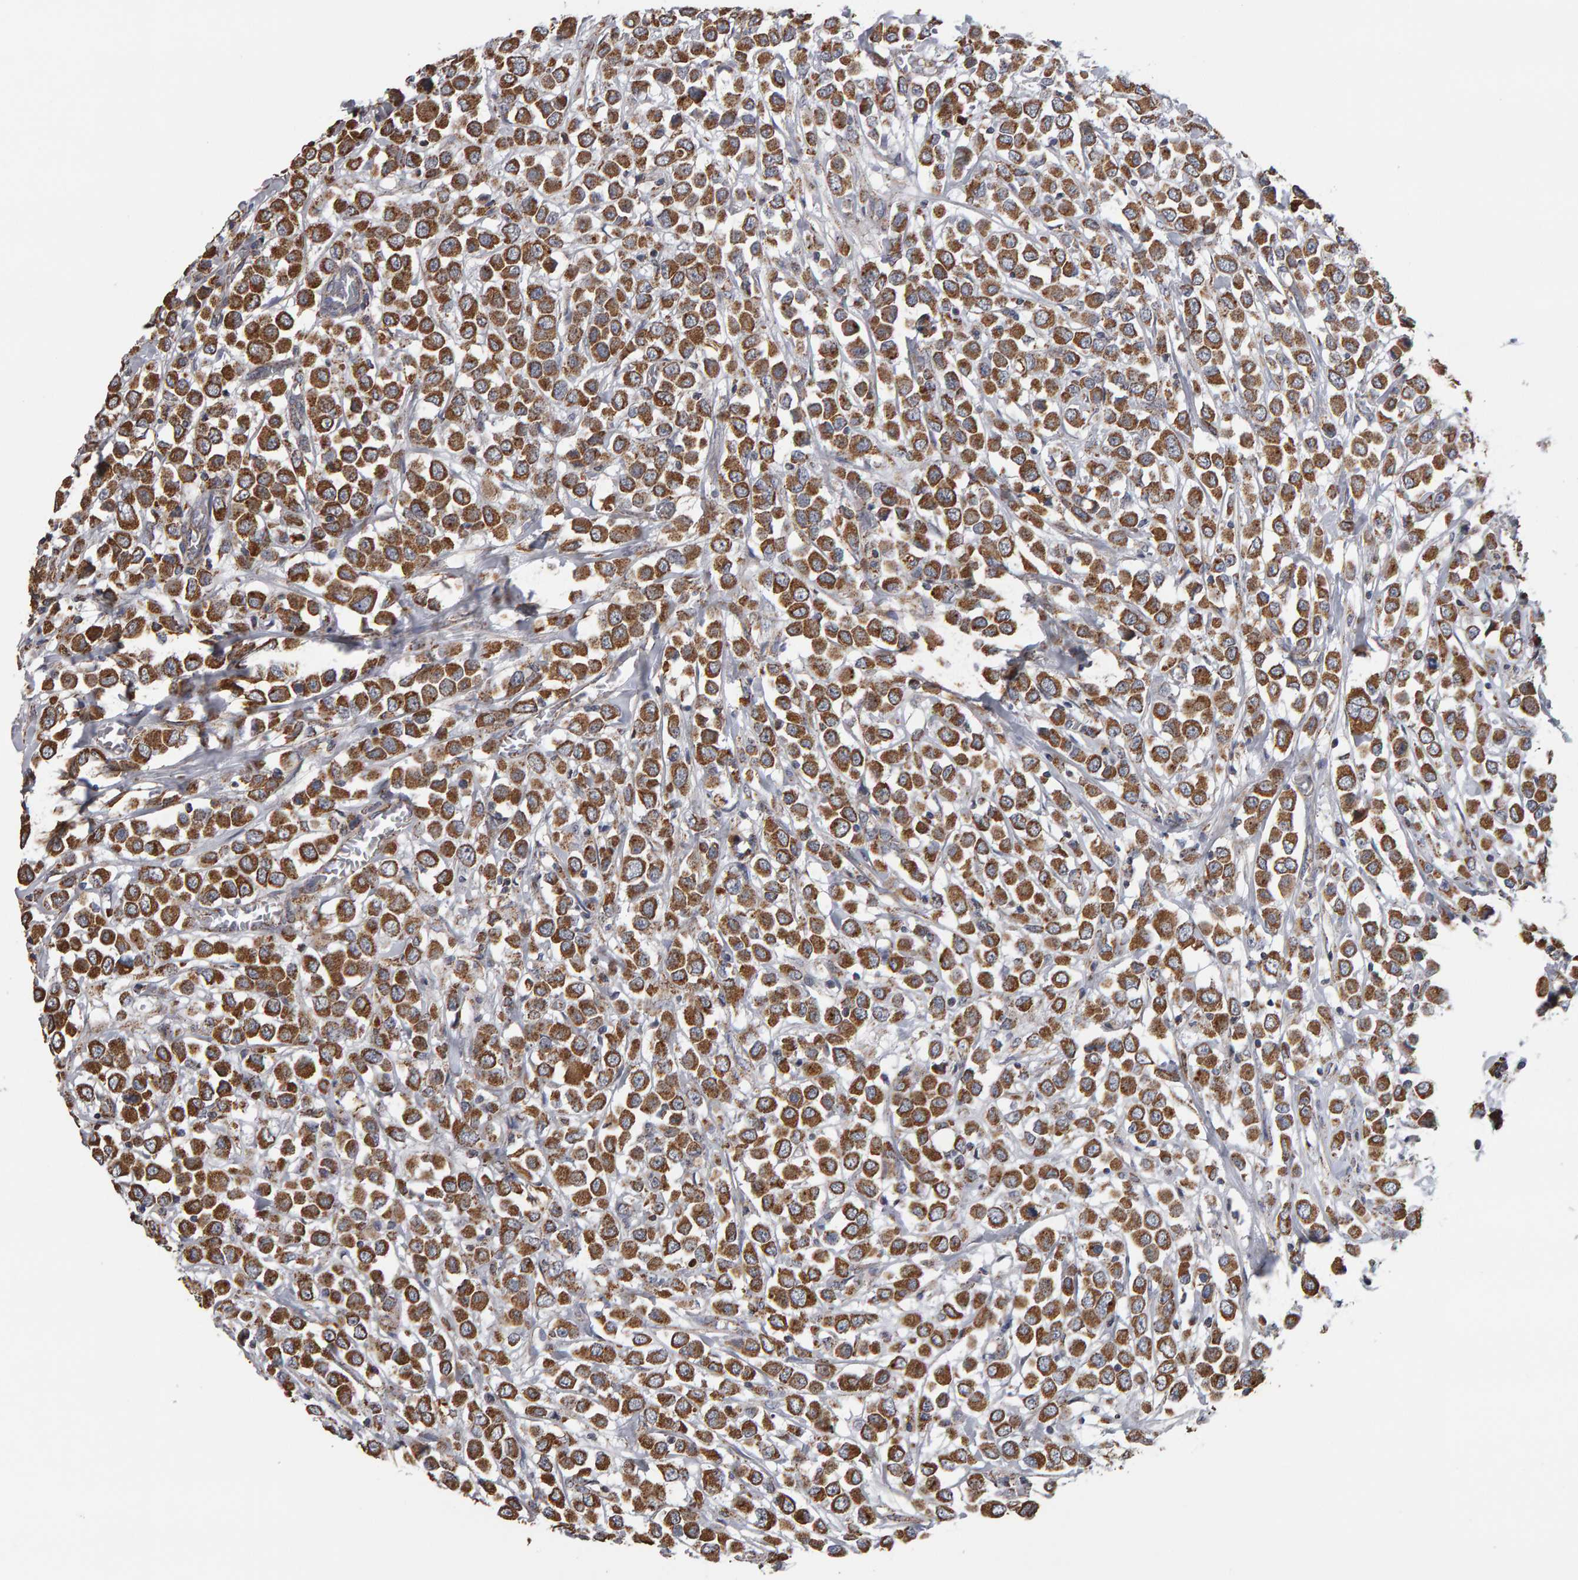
{"staining": {"intensity": "moderate", "quantity": ">75%", "location": "cytoplasmic/membranous"}, "tissue": "breast cancer", "cell_type": "Tumor cells", "image_type": "cancer", "snomed": [{"axis": "morphology", "description": "Duct carcinoma"}, {"axis": "topography", "description": "Breast"}], "caption": "Immunohistochemical staining of breast cancer (invasive ductal carcinoma) displays medium levels of moderate cytoplasmic/membranous protein positivity in about >75% of tumor cells.", "gene": "TOM1L1", "patient": {"sex": "female", "age": 61}}